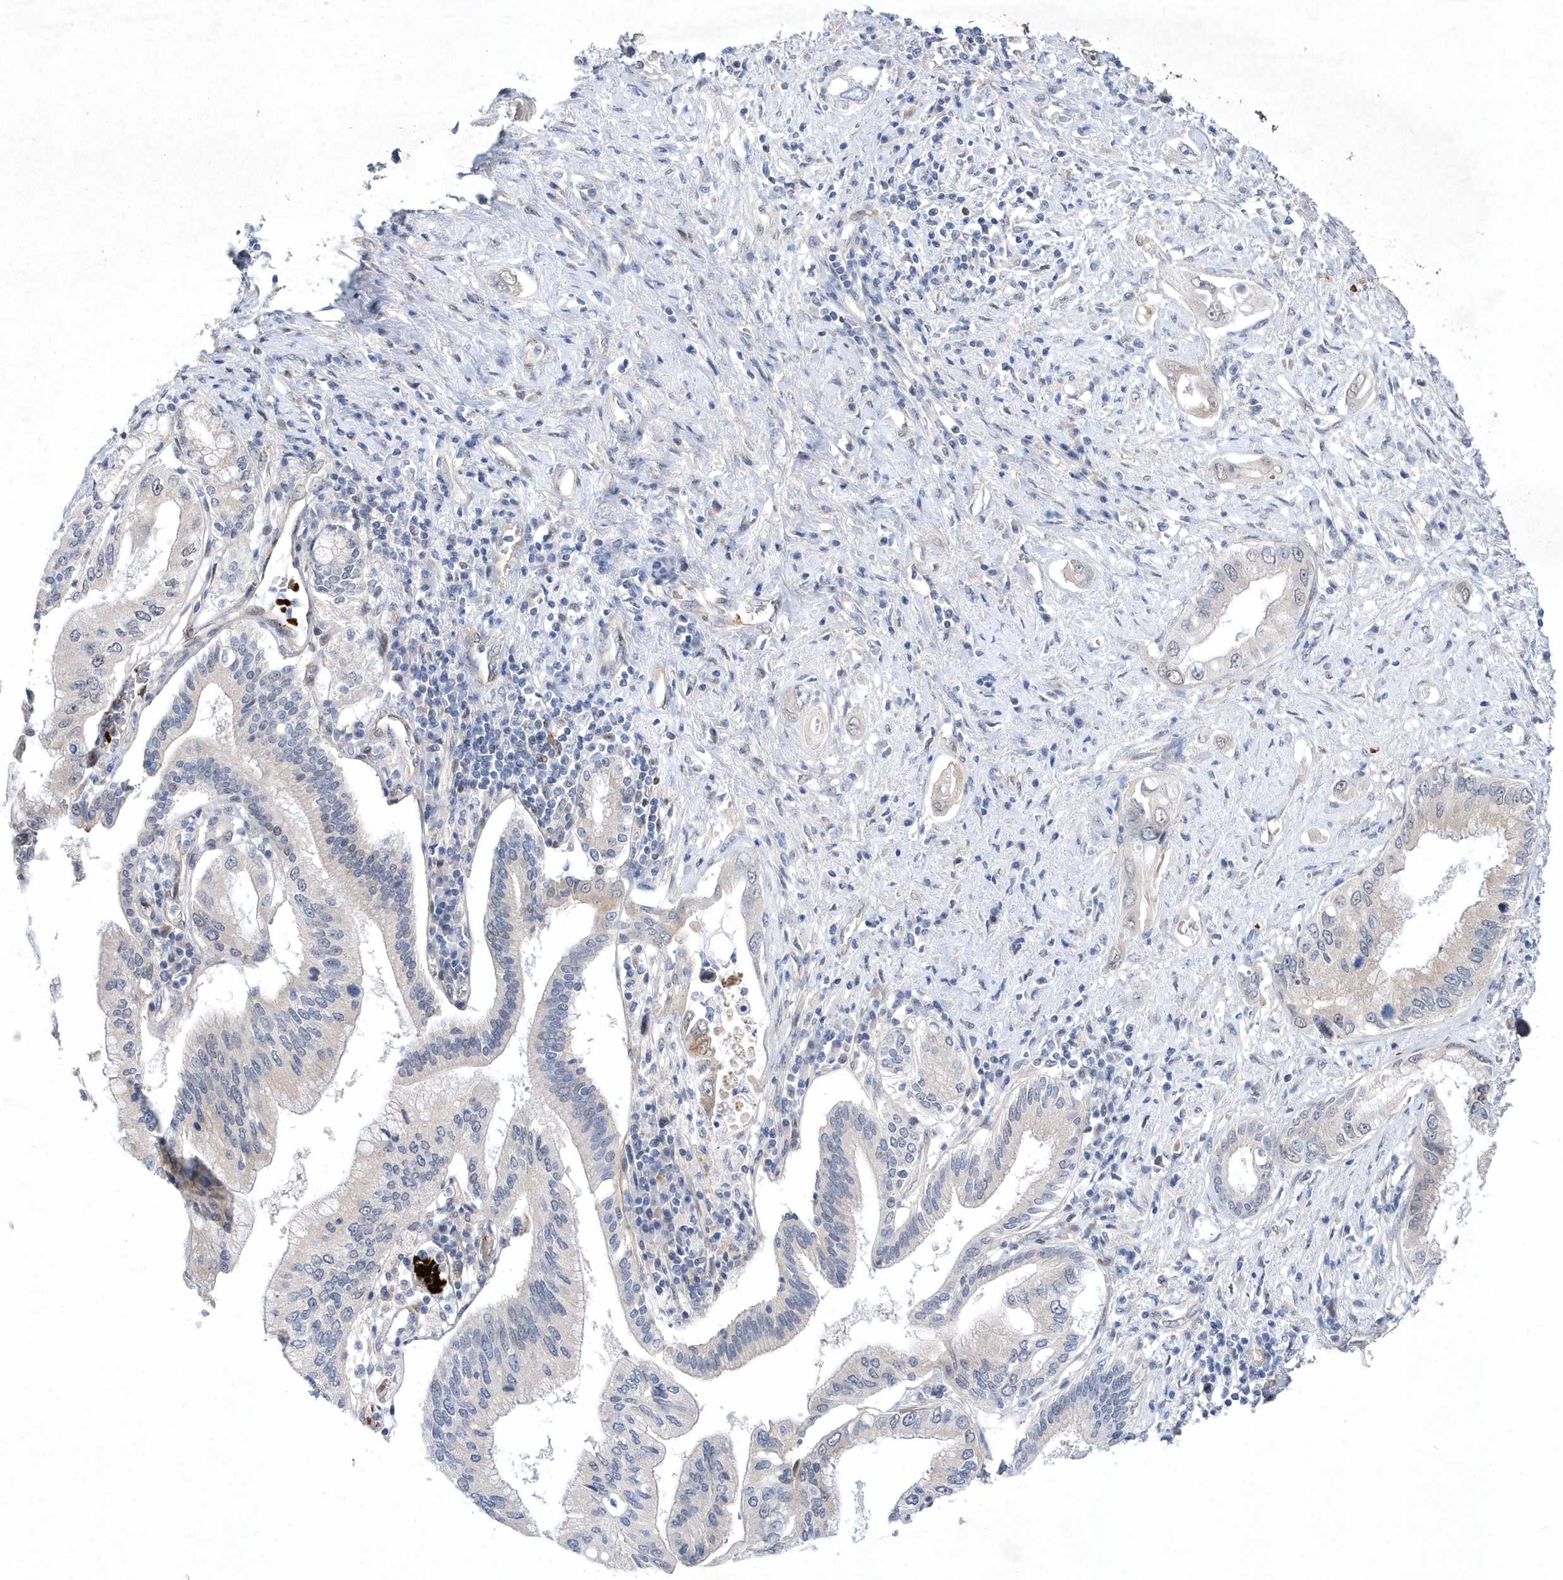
{"staining": {"intensity": "negative", "quantity": "none", "location": "none"}, "tissue": "pancreatic cancer", "cell_type": "Tumor cells", "image_type": "cancer", "snomed": [{"axis": "morphology", "description": "Inflammation, NOS"}, {"axis": "morphology", "description": "Adenocarcinoma, NOS"}, {"axis": "topography", "description": "Pancreas"}], "caption": "Human adenocarcinoma (pancreatic) stained for a protein using immunohistochemistry (IHC) displays no staining in tumor cells.", "gene": "ZNF875", "patient": {"sex": "female", "age": 56}}